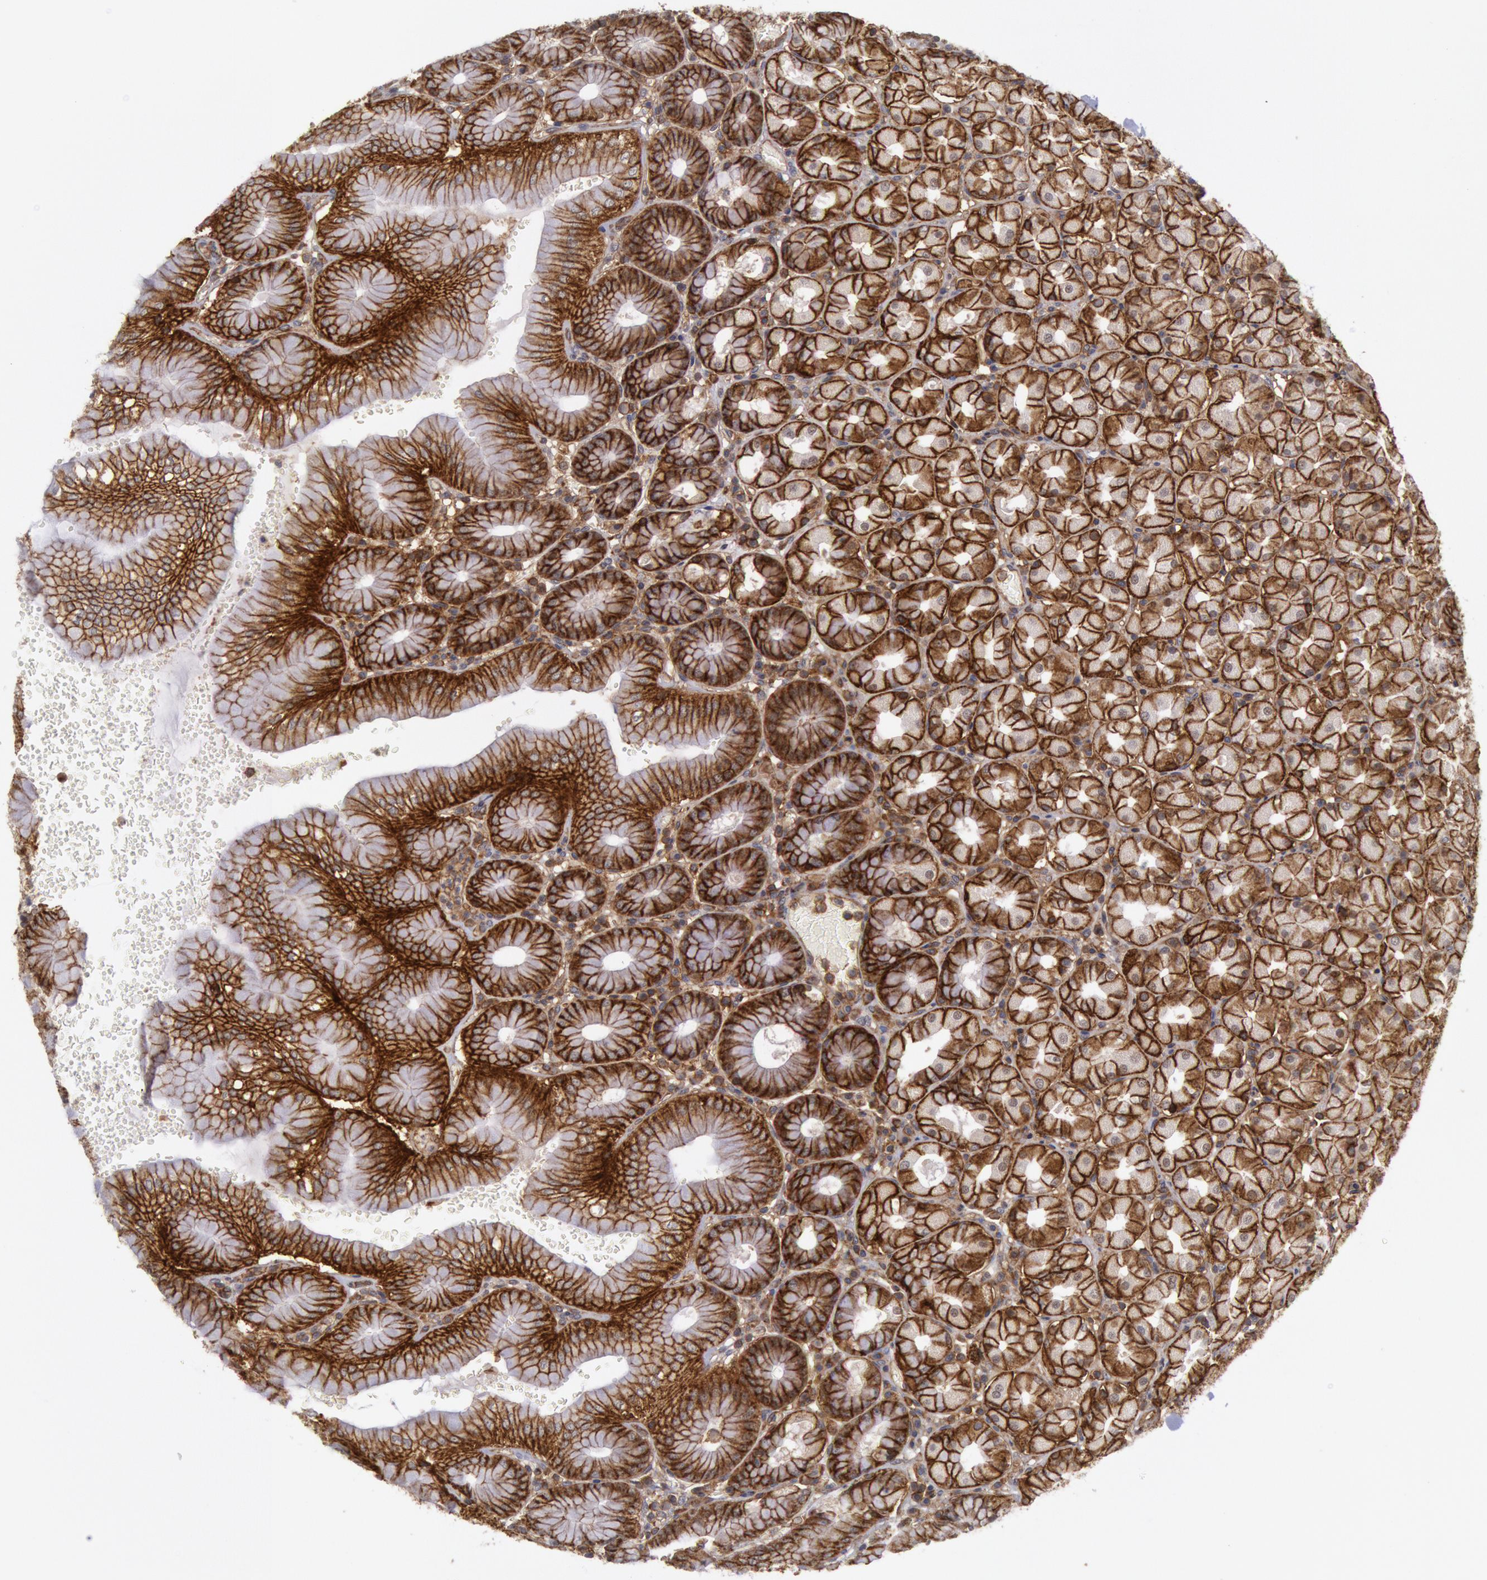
{"staining": {"intensity": "strong", "quantity": ">75%", "location": "cytoplasmic/membranous"}, "tissue": "stomach", "cell_type": "Glandular cells", "image_type": "normal", "snomed": [{"axis": "morphology", "description": "Normal tissue, NOS"}, {"axis": "topography", "description": "Stomach, upper"}, {"axis": "topography", "description": "Stomach"}], "caption": "Immunohistochemistry (IHC) (DAB) staining of unremarkable human stomach demonstrates strong cytoplasmic/membranous protein staining in about >75% of glandular cells.", "gene": "STX4", "patient": {"sex": "male", "age": 76}}